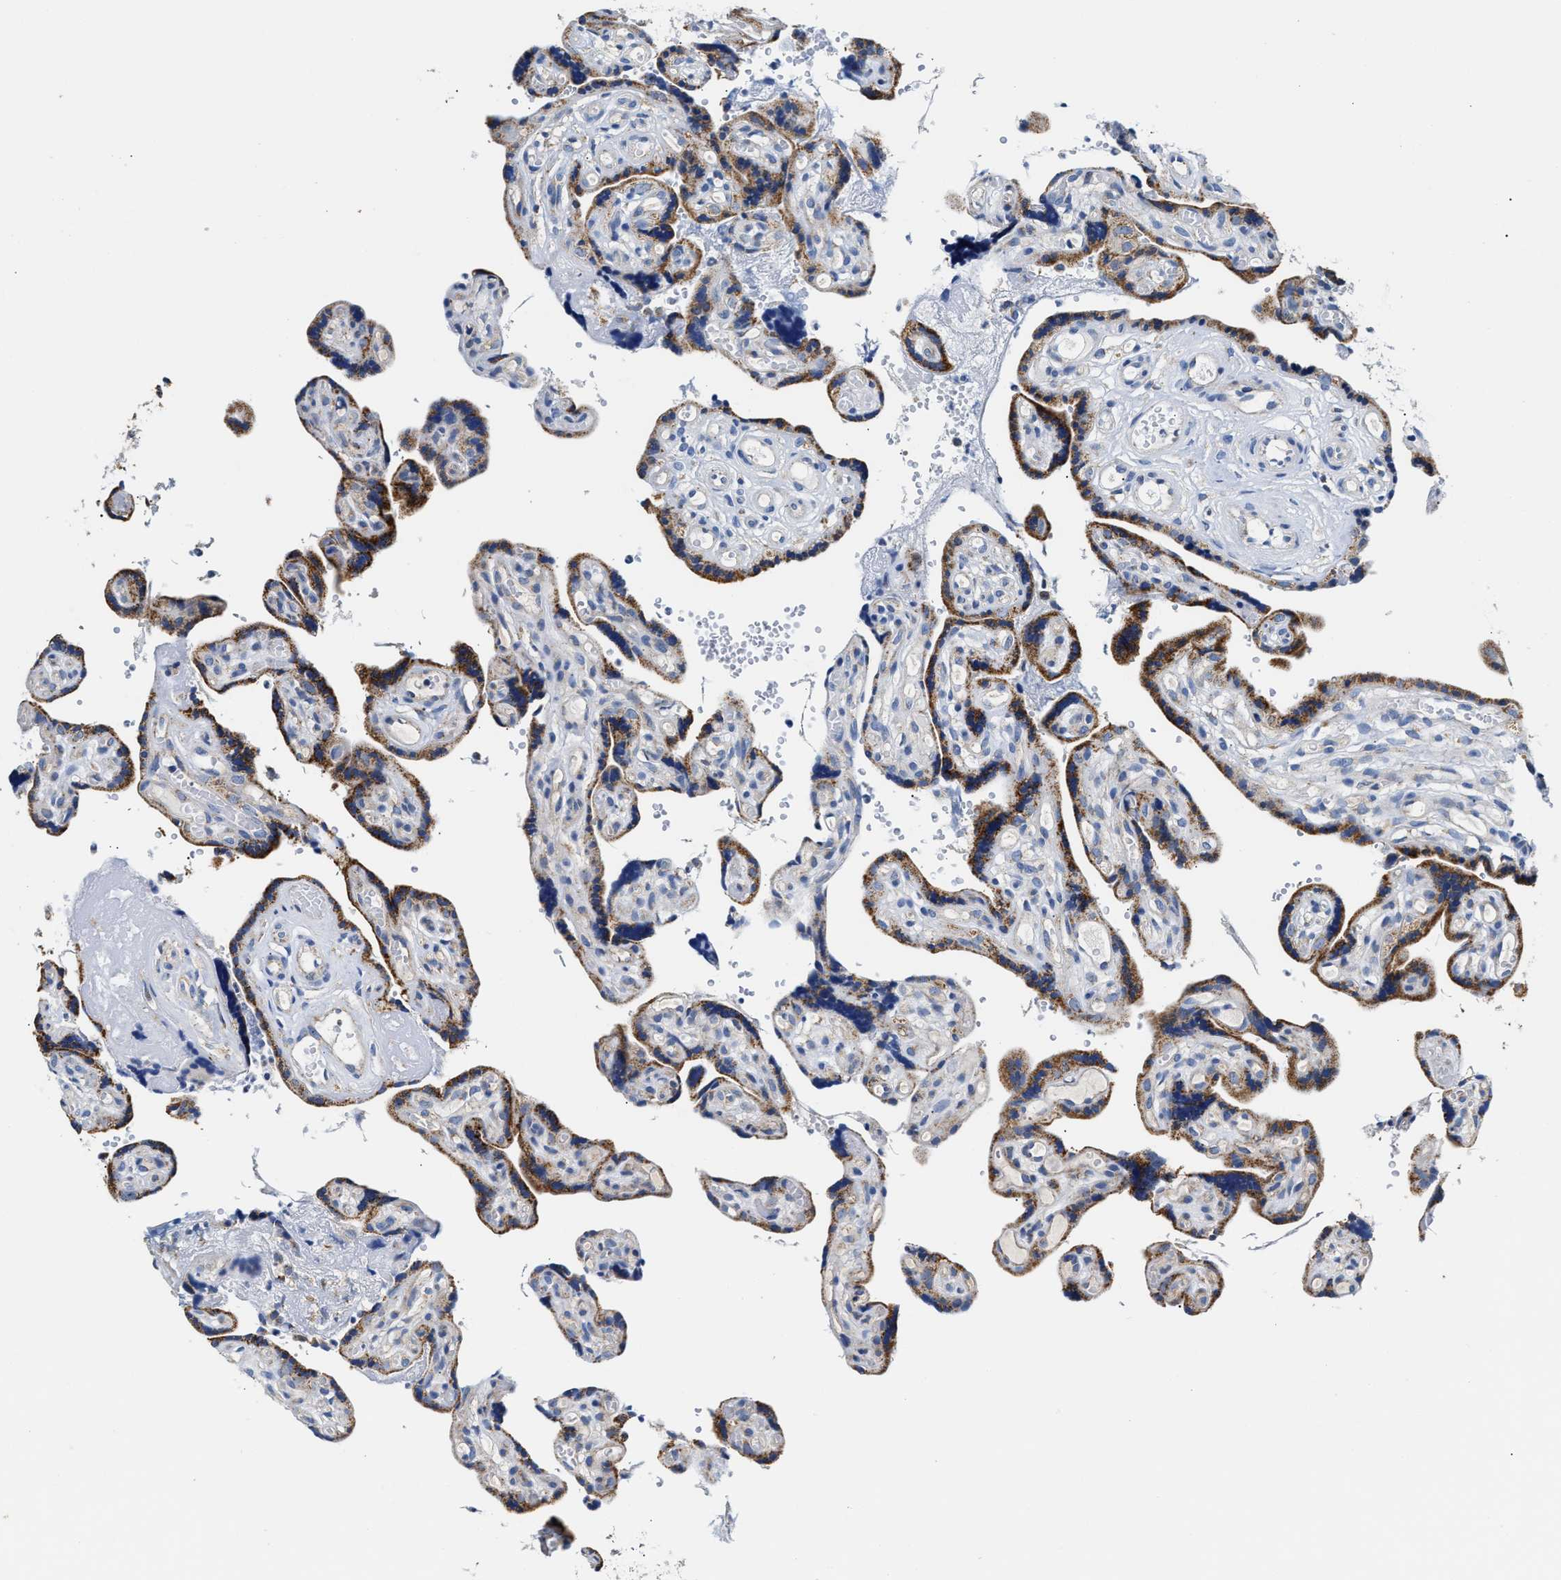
{"staining": {"intensity": "weak", "quantity": ">75%", "location": "cytoplasmic/membranous"}, "tissue": "placenta", "cell_type": "Decidual cells", "image_type": "normal", "snomed": [{"axis": "morphology", "description": "Normal tissue, NOS"}, {"axis": "topography", "description": "Placenta"}], "caption": "This histopathology image shows immunohistochemistry staining of unremarkable human placenta, with low weak cytoplasmic/membranous expression in approximately >75% of decidual cells.", "gene": "ACADVL", "patient": {"sex": "female", "age": 30}}